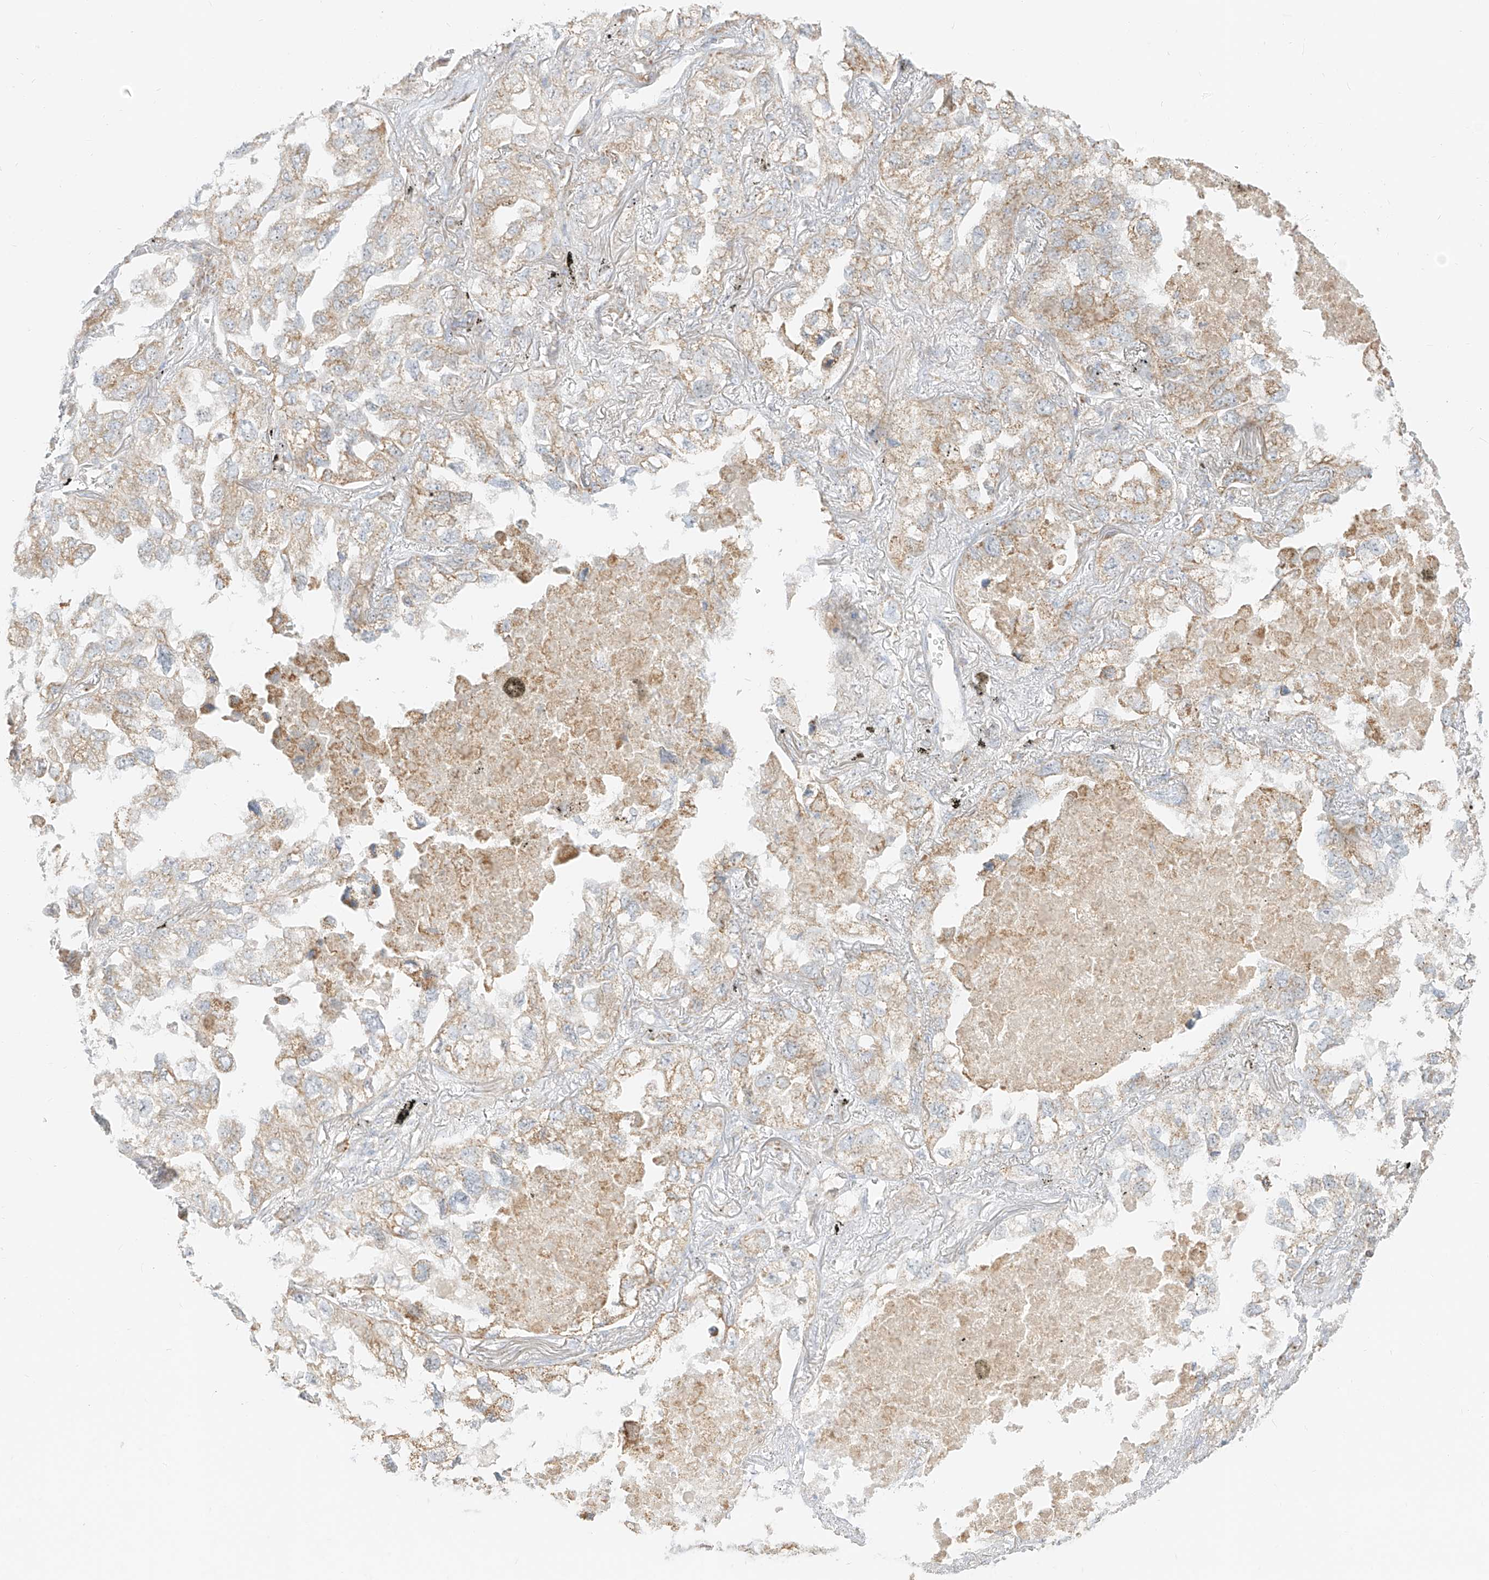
{"staining": {"intensity": "weak", "quantity": ">75%", "location": "cytoplasmic/membranous"}, "tissue": "lung cancer", "cell_type": "Tumor cells", "image_type": "cancer", "snomed": [{"axis": "morphology", "description": "Adenocarcinoma, NOS"}, {"axis": "topography", "description": "Lung"}], "caption": "Immunohistochemistry histopathology image of human lung cancer (adenocarcinoma) stained for a protein (brown), which displays low levels of weak cytoplasmic/membranous positivity in about >75% of tumor cells.", "gene": "ZIM3", "patient": {"sex": "male", "age": 65}}